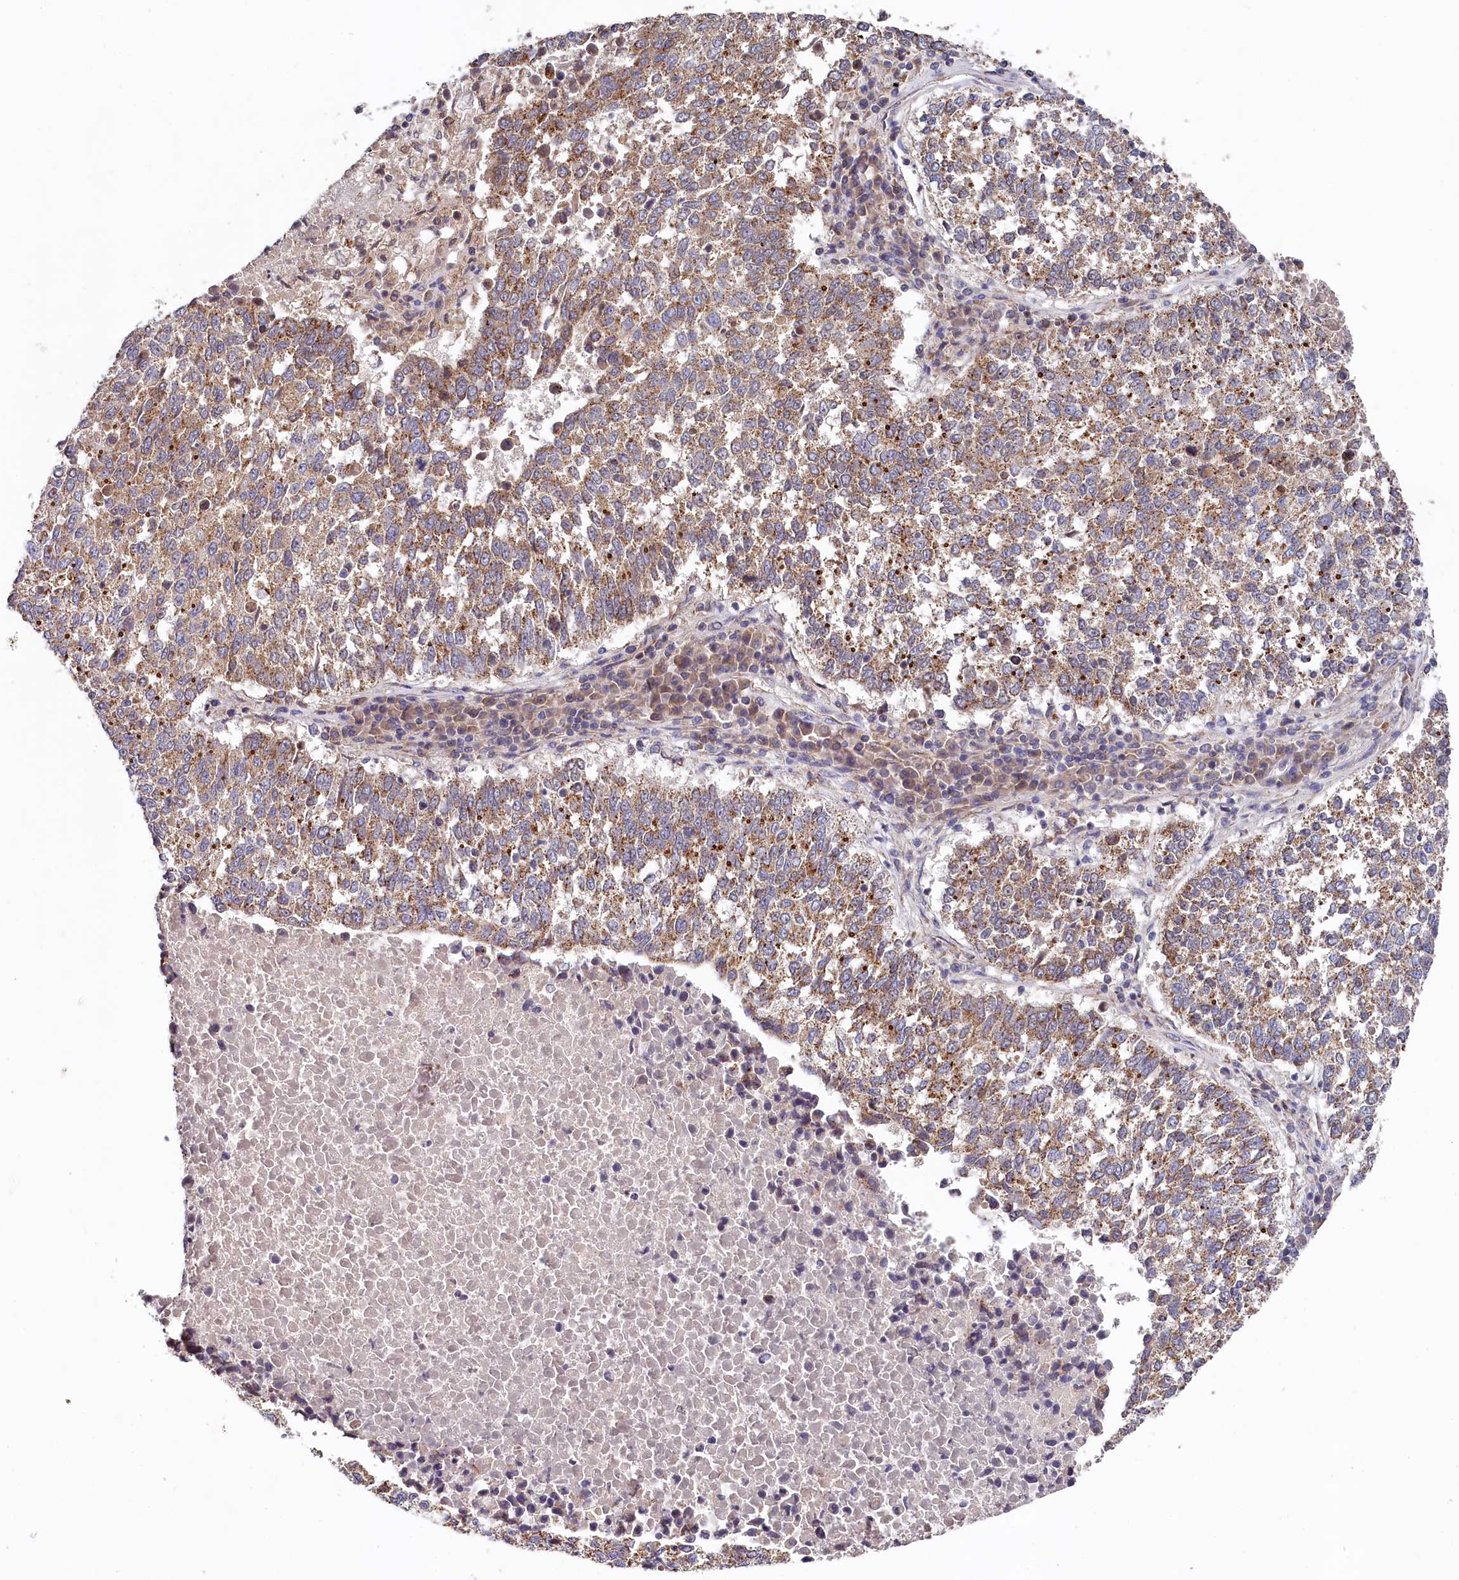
{"staining": {"intensity": "moderate", "quantity": ">75%", "location": "cytoplasmic/membranous"}, "tissue": "lung cancer", "cell_type": "Tumor cells", "image_type": "cancer", "snomed": [{"axis": "morphology", "description": "Squamous cell carcinoma, NOS"}, {"axis": "topography", "description": "Lung"}], "caption": "Approximately >75% of tumor cells in human lung cancer (squamous cell carcinoma) demonstrate moderate cytoplasmic/membranous protein staining as visualized by brown immunohistochemical staining.", "gene": "SPINK9", "patient": {"sex": "male", "age": 73}}